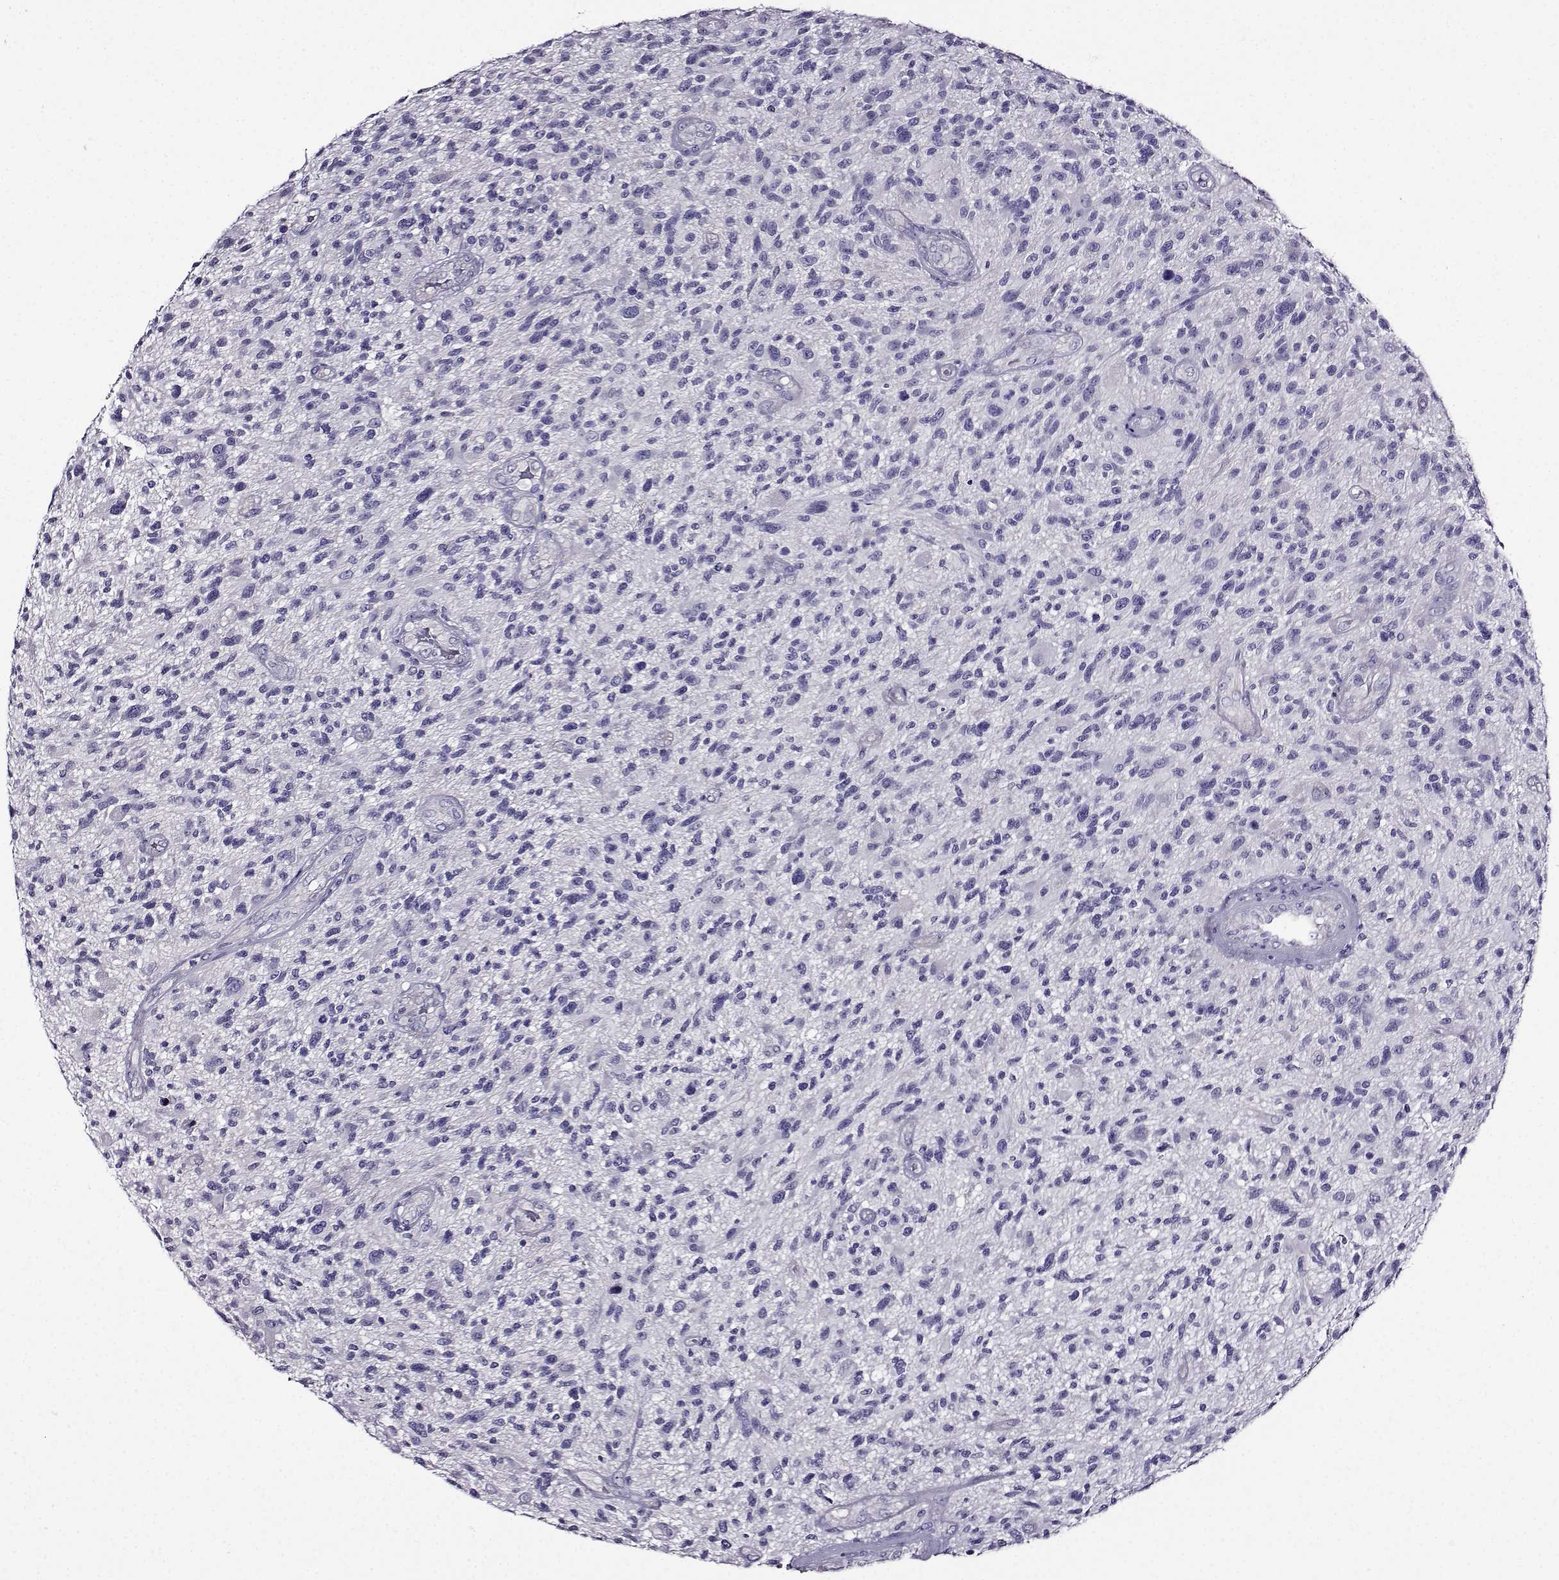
{"staining": {"intensity": "negative", "quantity": "none", "location": "none"}, "tissue": "glioma", "cell_type": "Tumor cells", "image_type": "cancer", "snomed": [{"axis": "morphology", "description": "Glioma, malignant, High grade"}, {"axis": "topography", "description": "Brain"}], "caption": "The micrograph reveals no significant expression in tumor cells of glioma.", "gene": "TMEM266", "patient": {"sex": "male", "age": 47}}